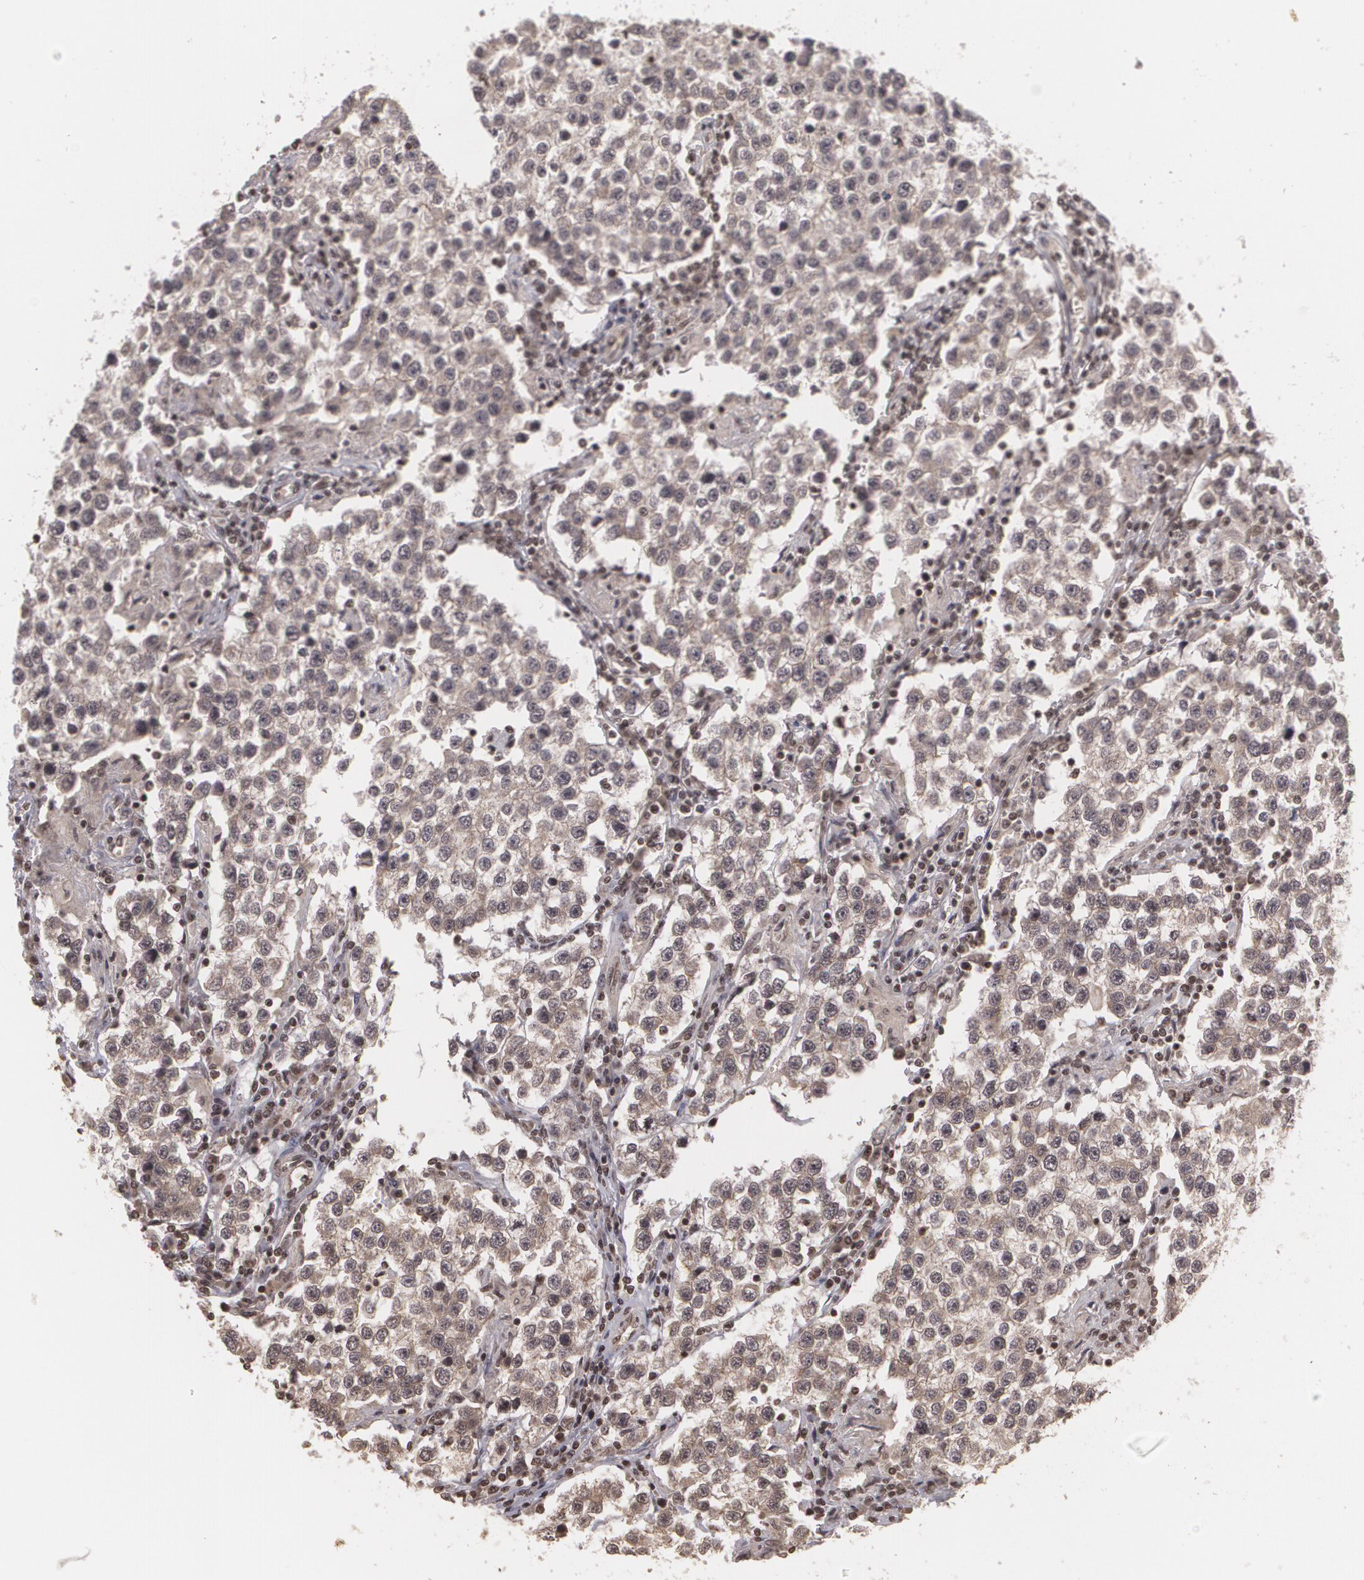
{"staining": {"intensity": "weak", "quantity": ">75%", "location": "nuclear"}, "tissue": "testis cancer", "cell_type": "Tumor cells", "image_type": "cancer", "snomed": [{"axis": "morphology", "description": "Seminoma, NOS"}, {"axis": "topography", "description": "Testis"}], "caption": "A brown stain highlights weak nuclear staining of a protein in testis cancer (seminoma) tumor cells.", "gene": "RXRB", "patient": {"sex": "male", "age": 36}}